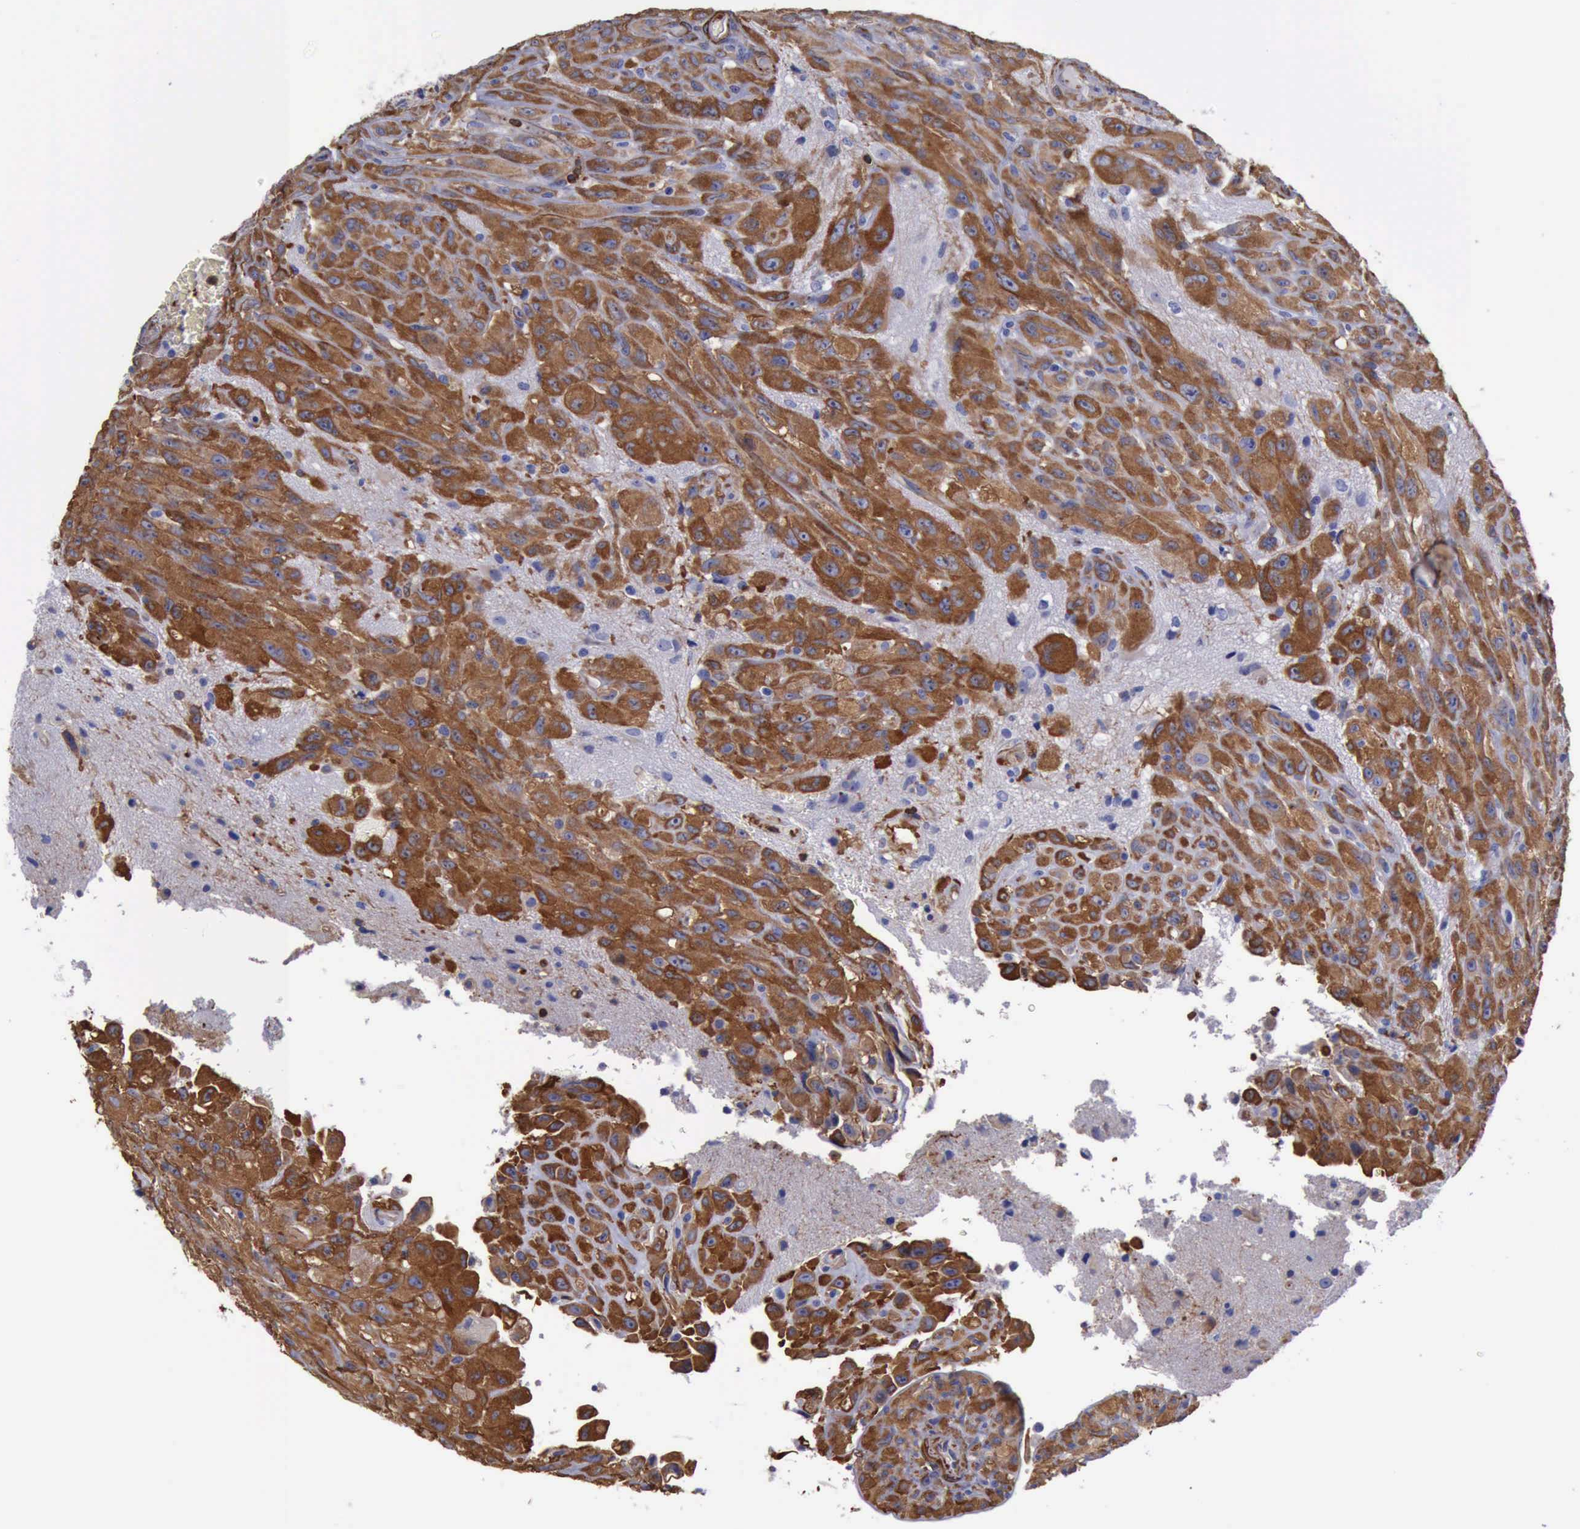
{"staining": {"intensity": "strong", "quantity": ">75%", "location": "cytoplasmic/membranous"}, "tissue": "glioma", "cell_type": "Tumor cells", "image_type": "cancer", "snomed": [{"axis": "morphology", "description": "Glioma, malignant, High grade"}, {"axis": "topography", "description": "Brain"}], "caption": "Immunohistochemical staining of glioma reveals high levels of strong cytoplasmic/membranous protein expression in approximately >75% of tumor cells. (DAB = brown stain, brightfield microscopy at high magnification).", "gene": "FLNA", "patient": {"sex": "male", "age": 48}}